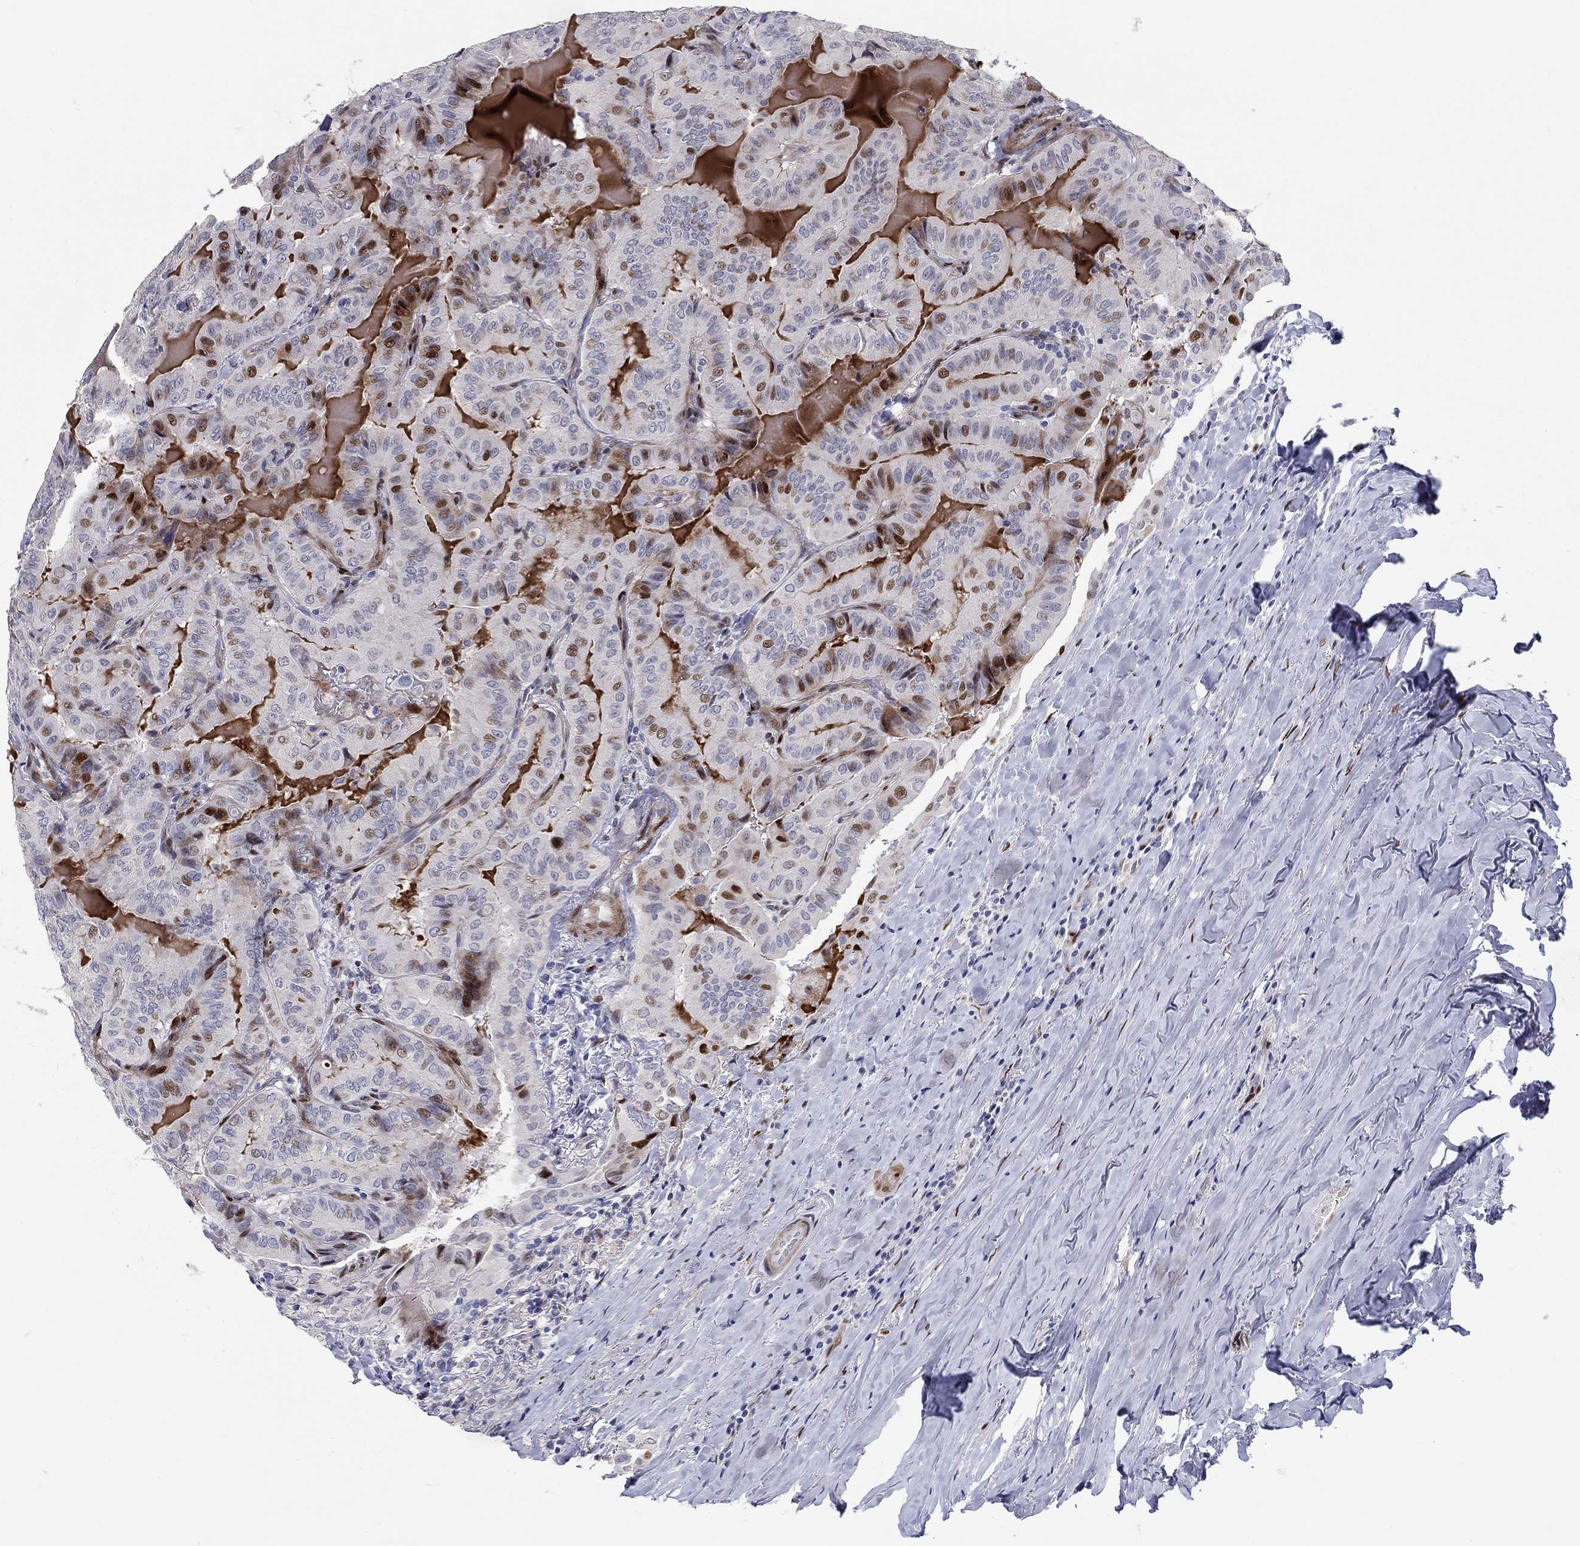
{"staining": {"intensity": "strong", "quantity": "<25%", "location": "nuclear"}, "tissue": "thyroid cancer", "cell_type": "Tumor cells", "image_type": "cancer", "snomed": [{"axis": "morphology", "description": "Papillary adenocarcinoma, NOS"}, {"axis": "topography", "description": "Thyroid gland"}], "caption": "Protein staining by immunohistochemistry (IHC) demonstrates strong nuclear positivity in about <25% of tumor cells in papillary adenocarcinoma (thyroid). (Brightfield microscopy of DAB IHC at high magnification).", "gene": "RAPGEF5", "patient": {"sex": "female", "age": 68}}